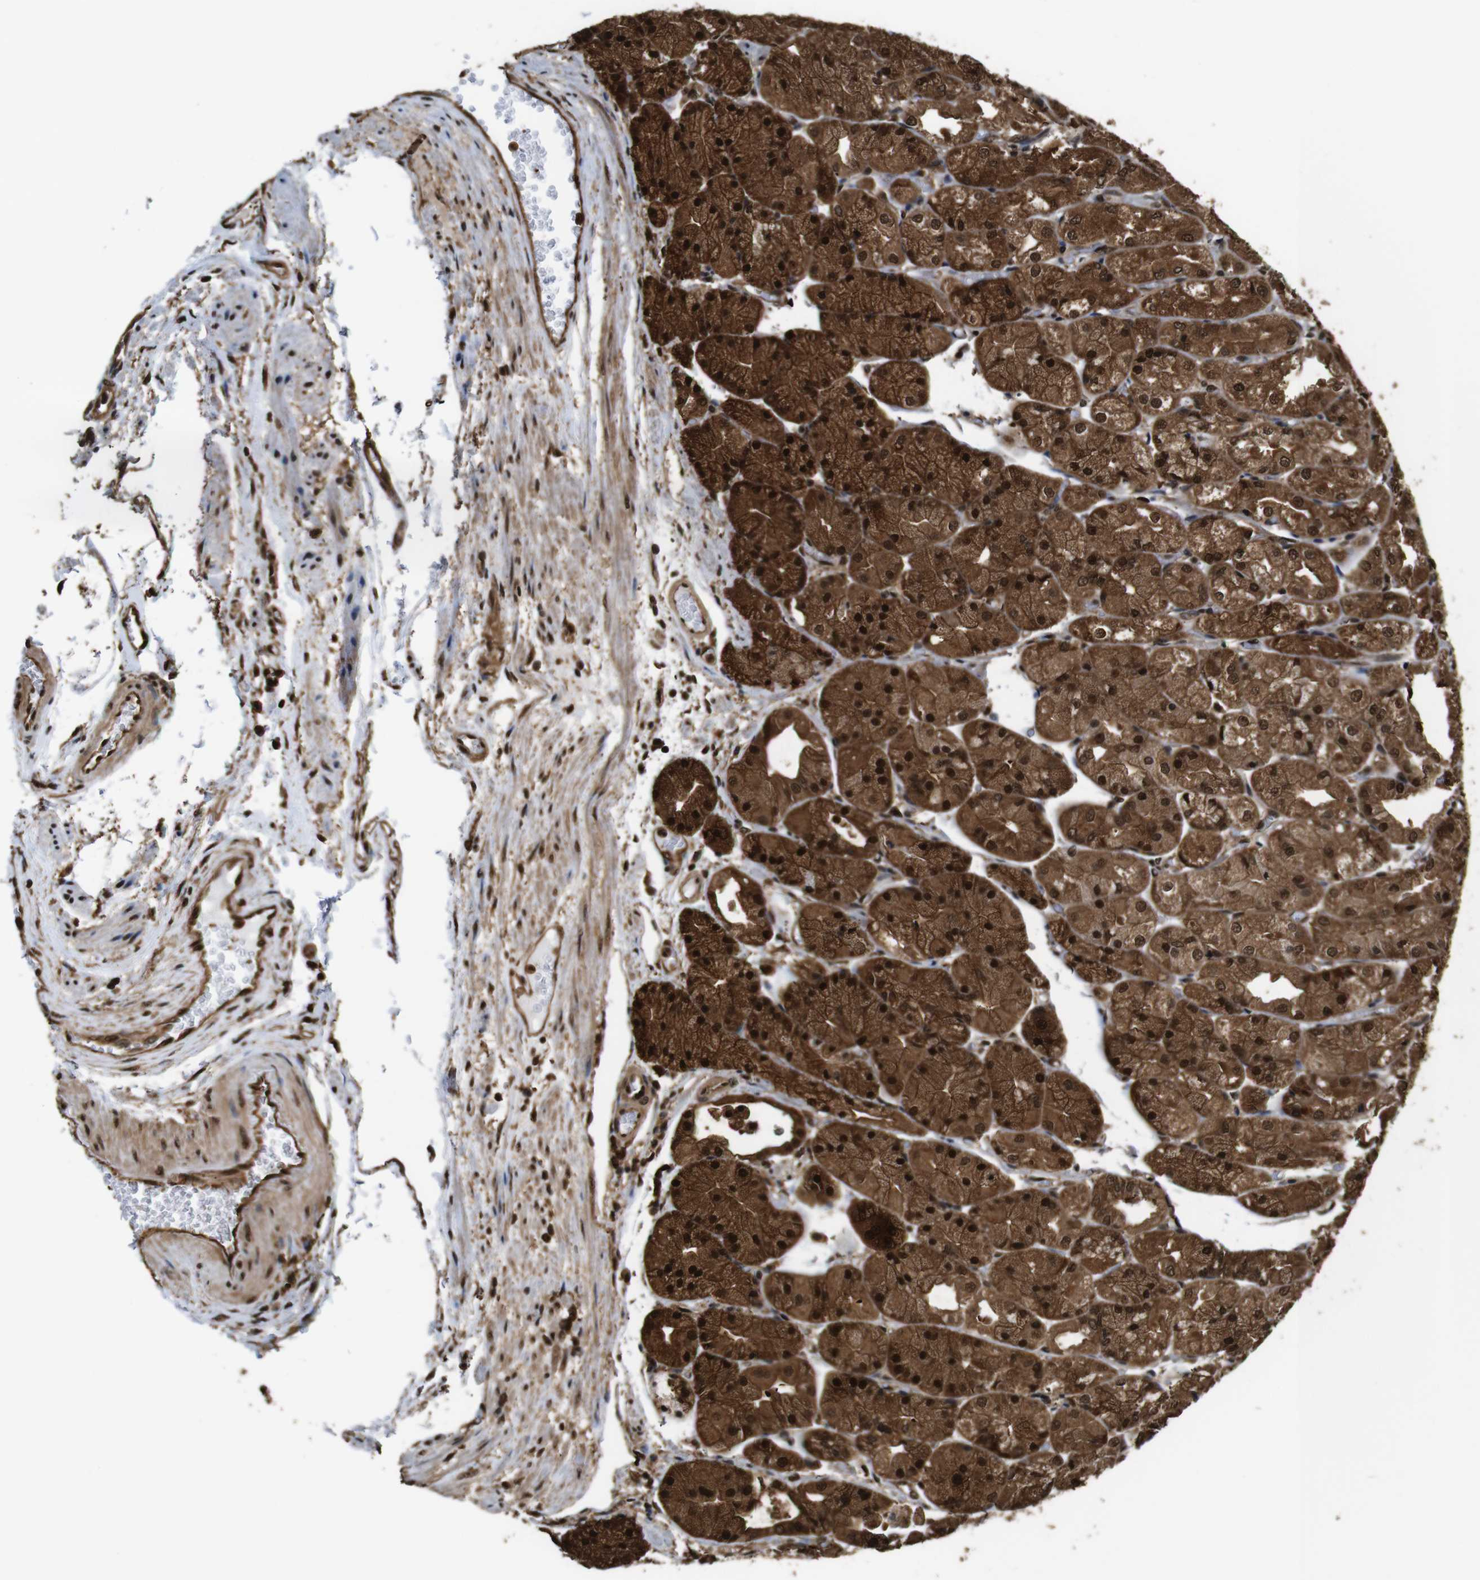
{"staining": {"intensity": "strong", "quantity": ">75%", "location": "cytoplasmic/membranous,nuclear"}, "tissue": "stomach", "cell_type": "Glandular cells", "image_type": "normal", "snomed": [{"axis": "morphology", "description": "Normal tissue, NOS"}, {"axis": "topography", "description": "Stomach, upper"}], "caption": "Immunohistochemistry (IHC) image of unremarkable stomach: stomach stained using immunohistochemistry displays high levels of strong protein expression localized specifically in the cytoplasmic/membranous,nuclear of glandular cells, appearing as a cytoplasmic/membranous,nuclear brown color.", "gene": "VCP", "patient": {"sex": "male", "age": 72}}